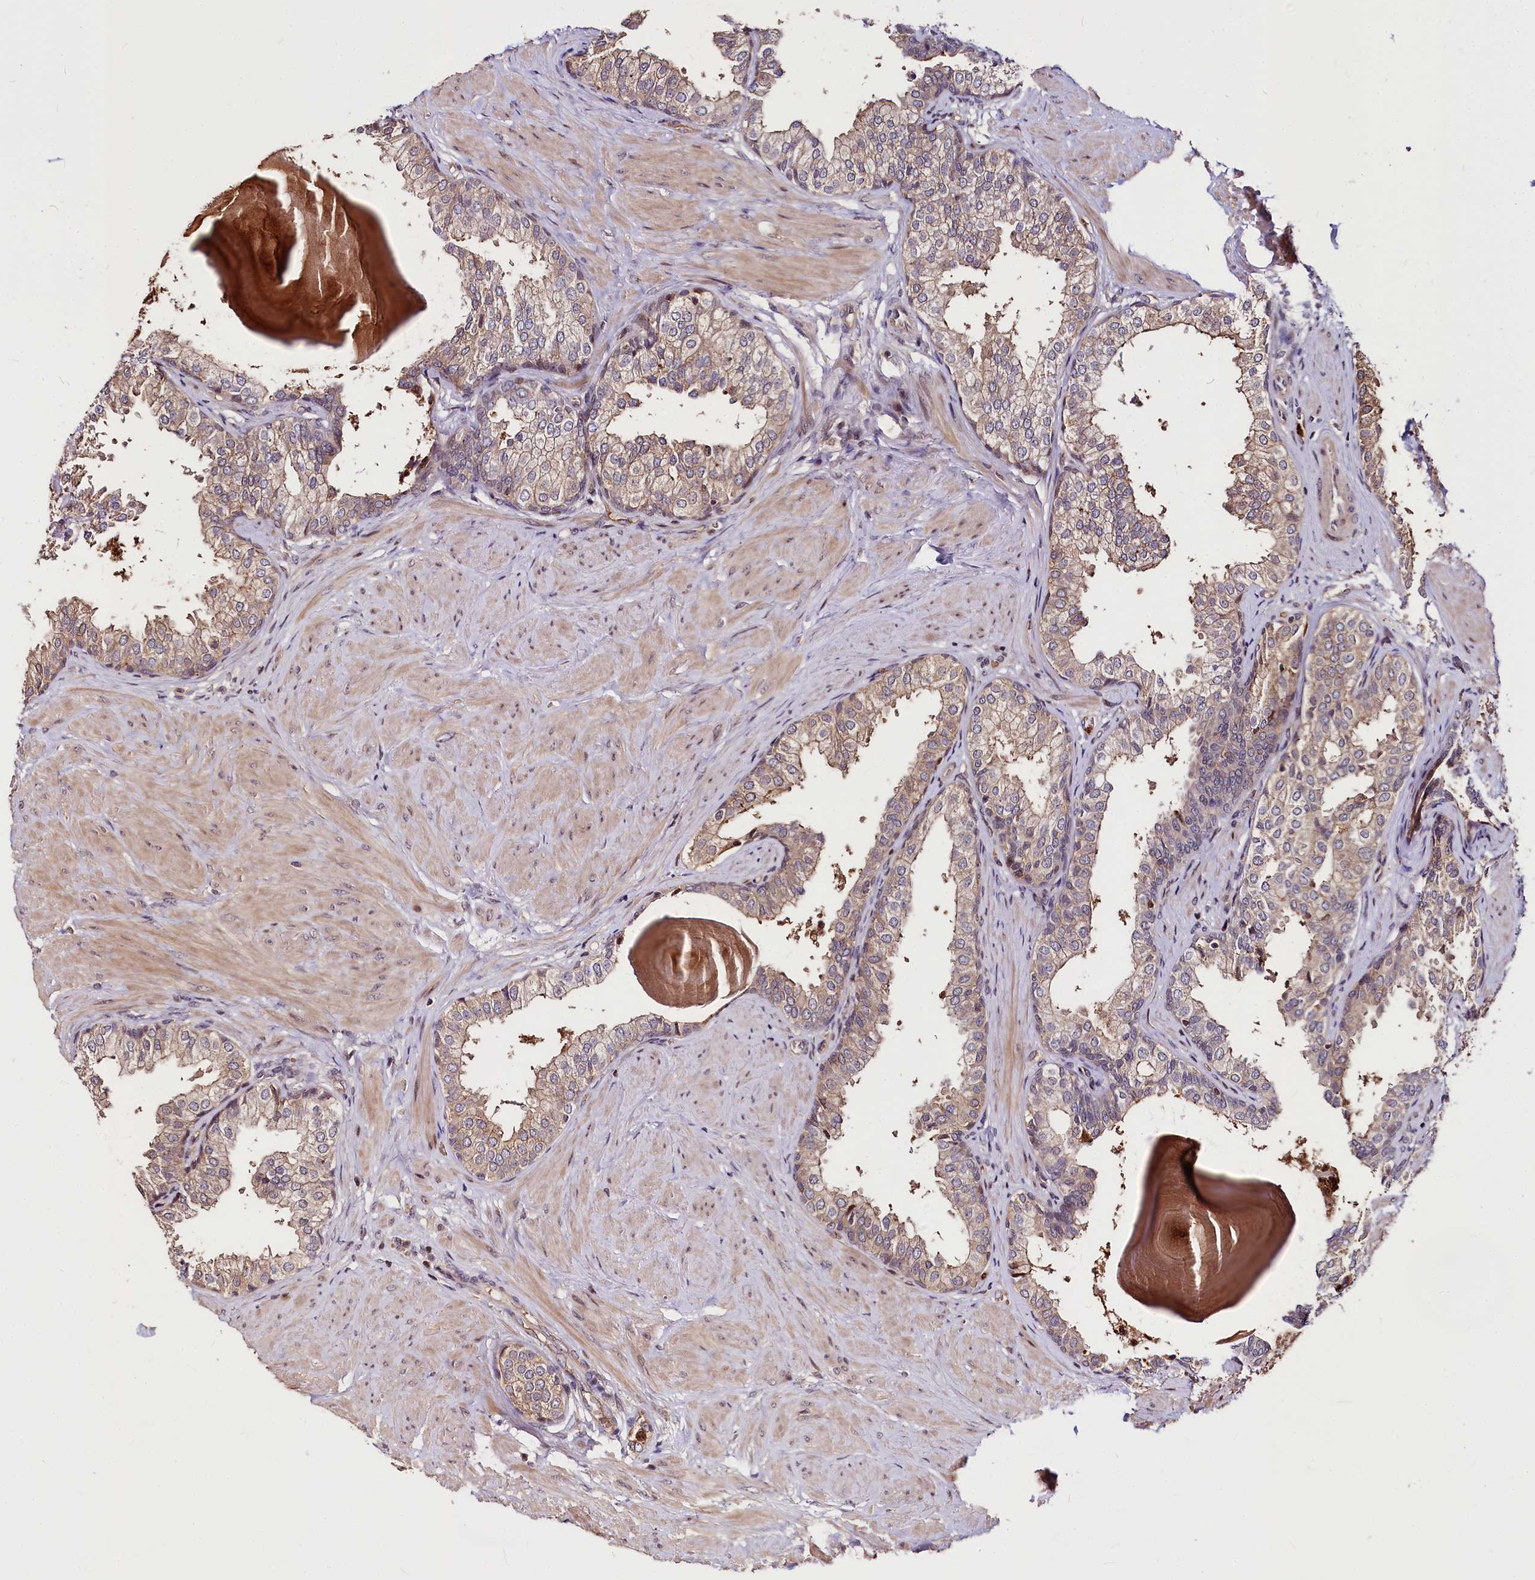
{"staining": {"intensity": "moderate", "quantity": "25%-75%", "location": "cytoplasmic/membranous"}, "tissue": "prostate", "cell_type": "Glandular cells", "image_type": "normal", "snomed": [{"axis": "morphology", "description": "Normal tissue, NOS"}, {"axis": "topography", "description": "Prostate"}], "caption": "Normal prostate demonstrates moderate cytoplasmic/membranous staining in approximately 25%-75% of glandular cells, visualized by immunohistochemistry. The staining was performed using DAB to visualize the protein expression in brown, while the nuclei were stained in blue with hematoxylin (Magnification: 20x).", "gene": "ATG101", "patient": {"sex": "male", "age": 48}}